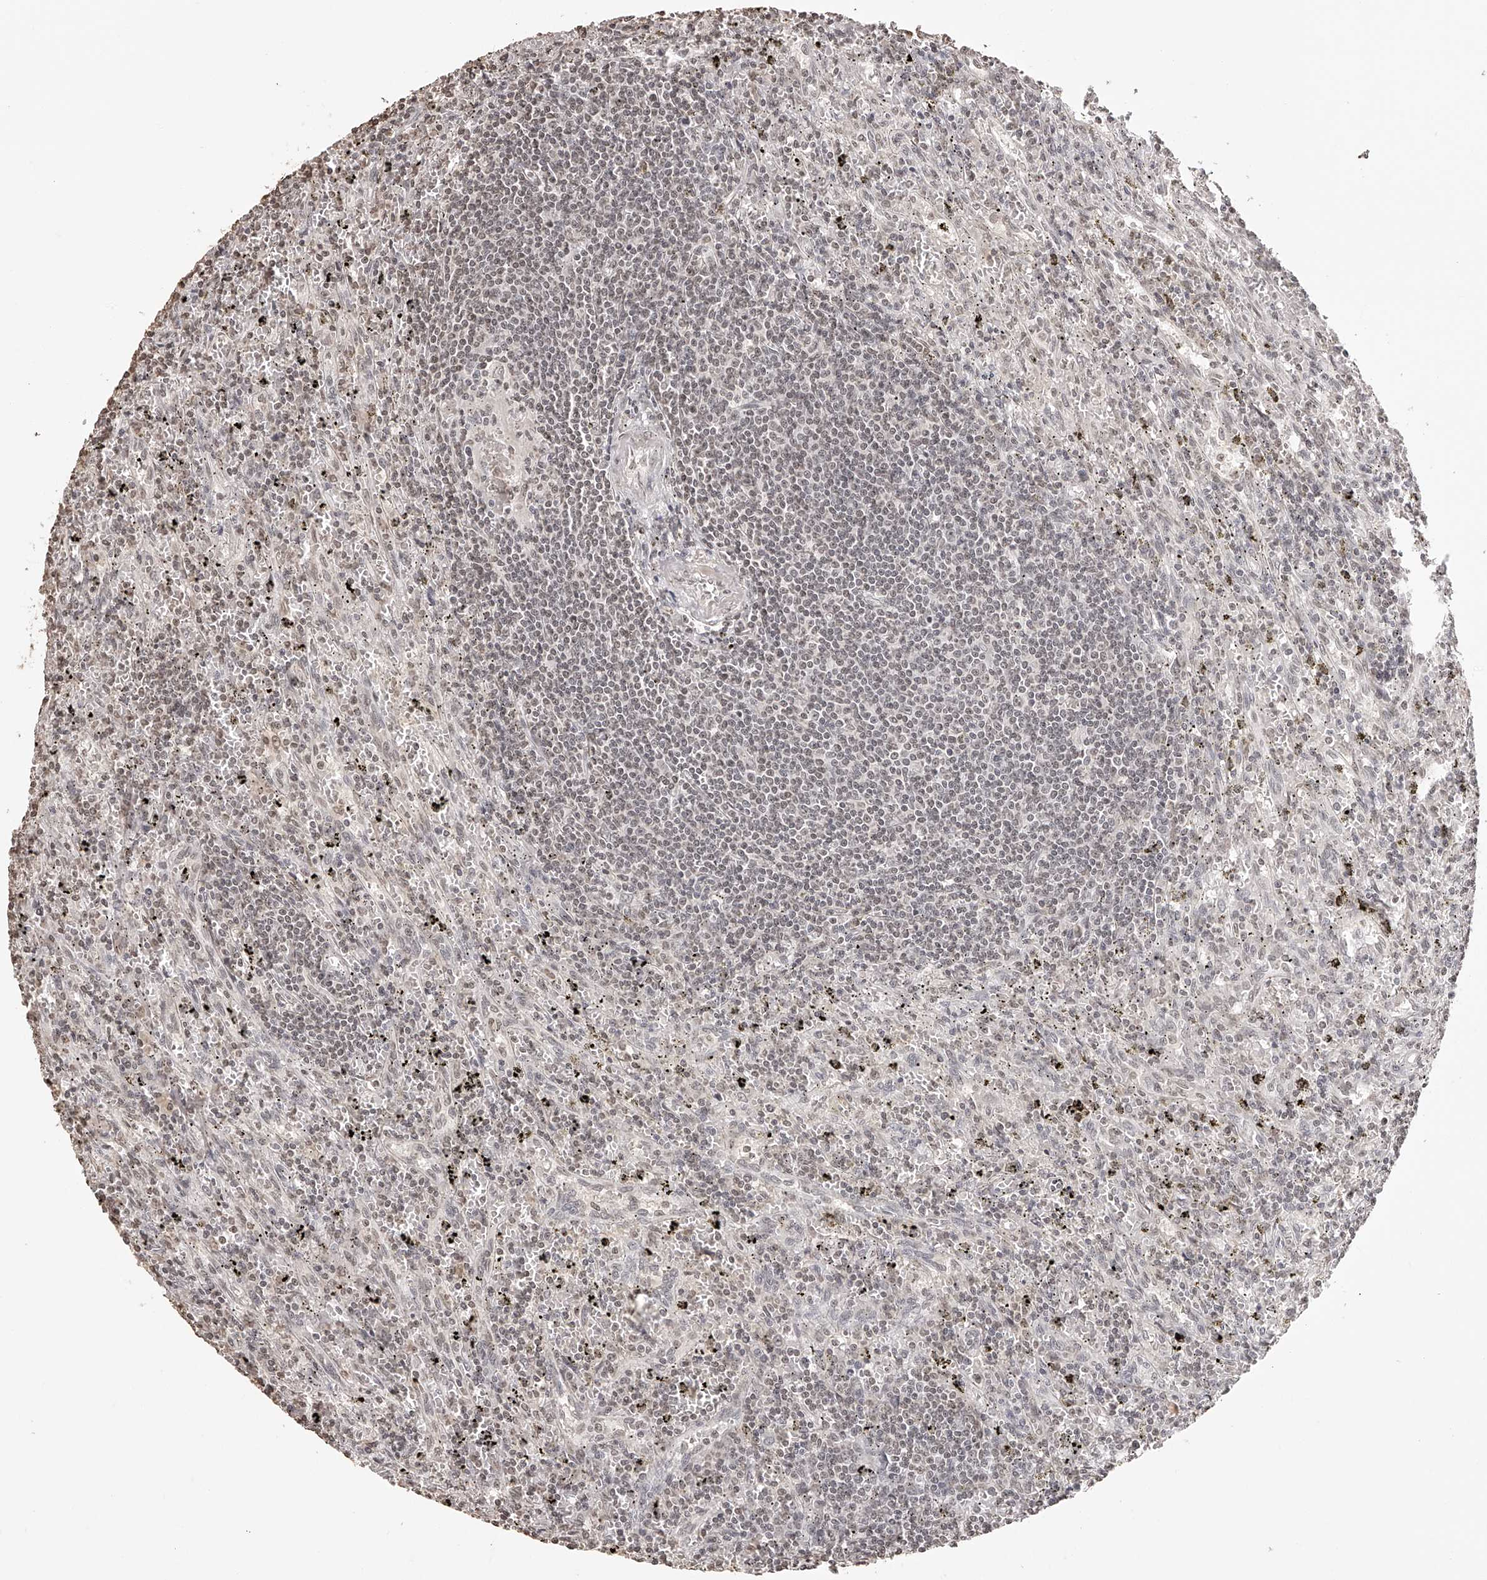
{"staining": {"intensity": "weak", "quantity": "<25%", "location": "nuclear"}, "tissue": "lymphoma", "cell_type": "Tumor cells", "image_type": "cancer", "snomed": [{"axis": "morphology", "description": "Malignant lymphoma, non-Hodgkin's type, Low grade"}, {"axis": "topography", "description": "Spleen"}], "caption": "Immunohistochemical staining of human malignant lymphoma, non-Hodgkin's type (low-grade) shows no significant expression in tumor cells.", "gene": "ZNF503", "patient": {"sex": "male", "age": 76}}